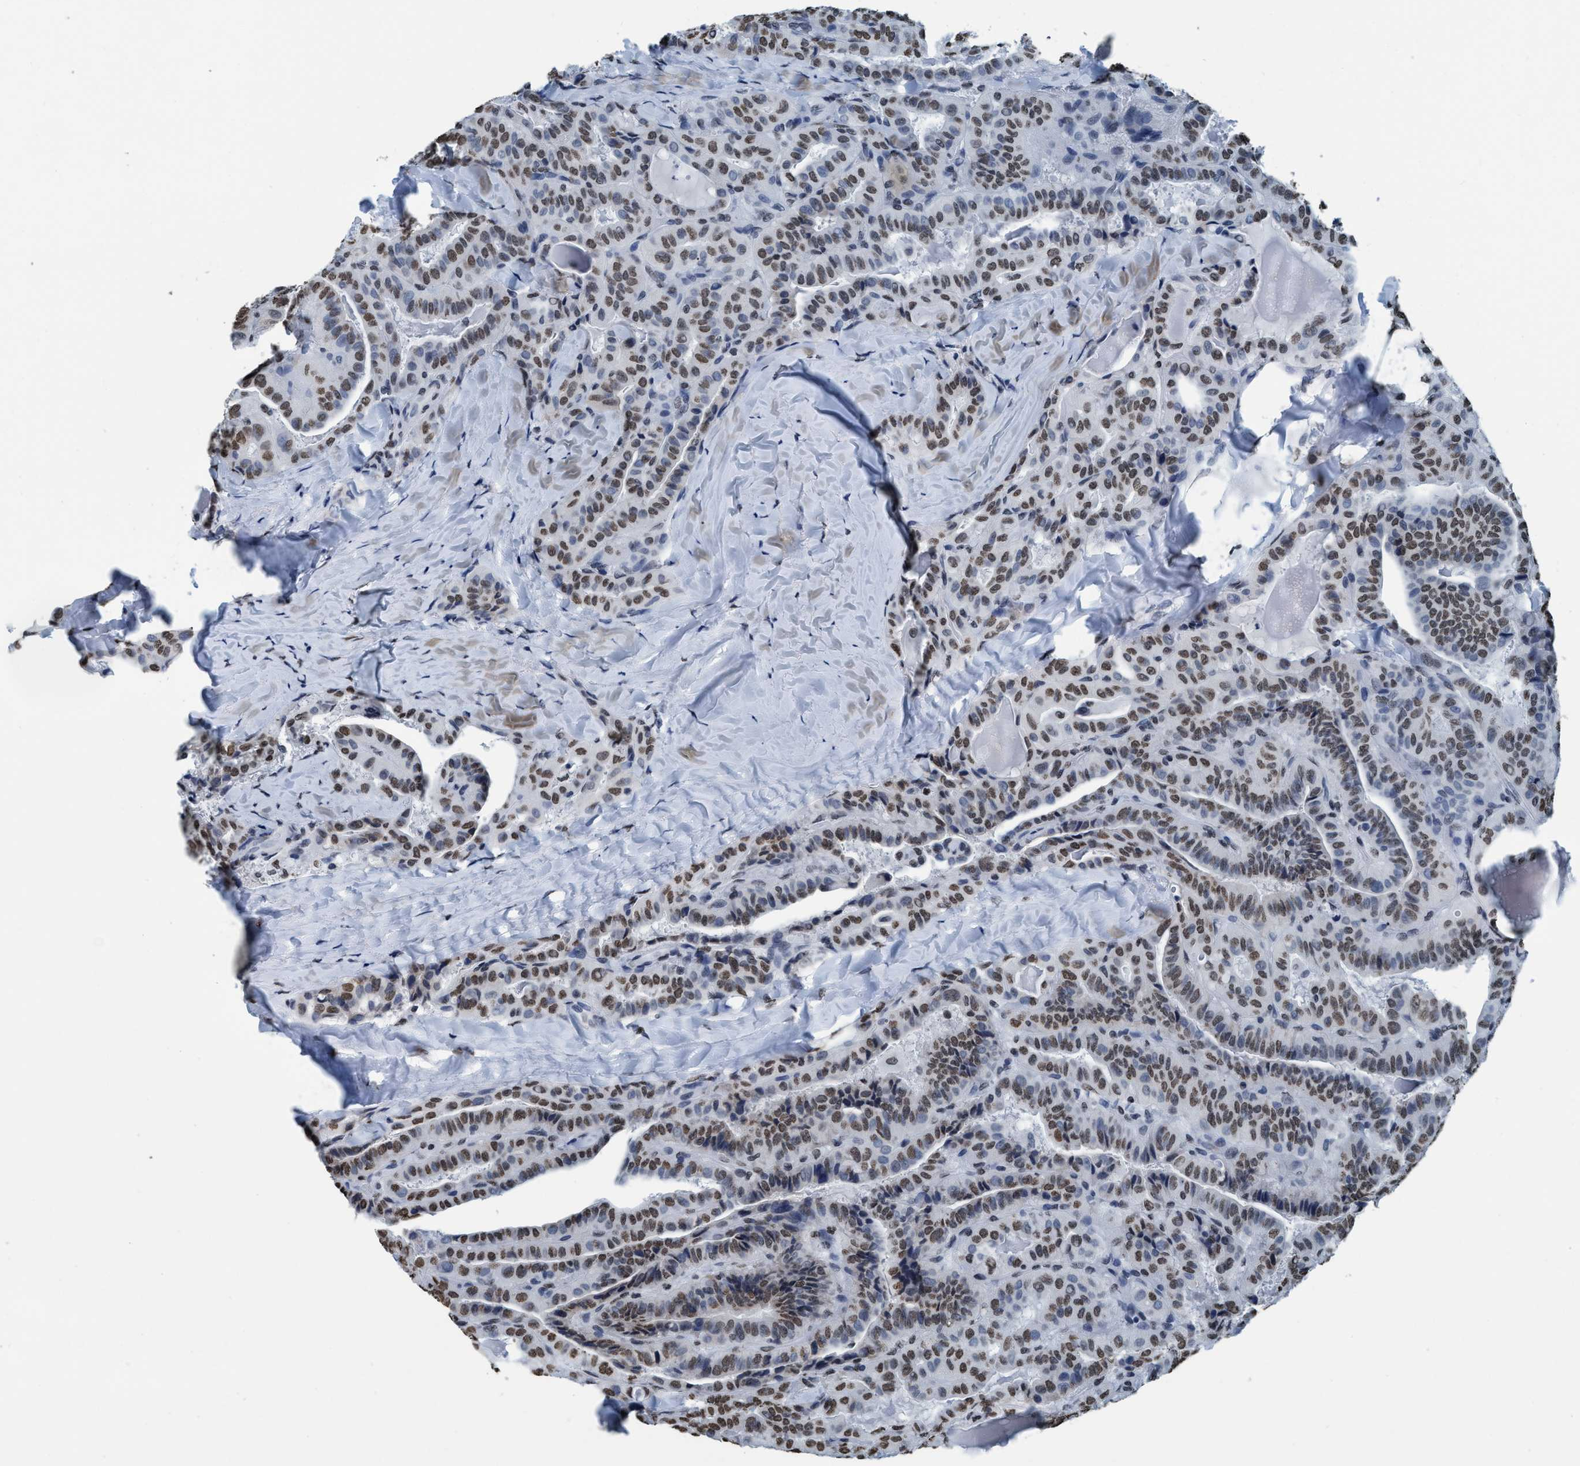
{"staining": {"intensity": "moderate", "quantity": ">75%", "location": "nuclear"}, "tissue": "thyroid cancer", "cell_type": "Tumor cells", "image_type": "cancer", "snomed": [{"axis": "morphology", "description": "Papillary adenocarcinoma, NOS"}, {"axis": "topography", "description": "Thyroid gland"}], "caption": "Tumor cells reveal medium levels of moderate nuclear positivity in about >75% of cells in human thyroid cancer (papillary adenocarcinoma).", "gene": "CCNE2", "patient": {"sex": "male", "age": 77}}